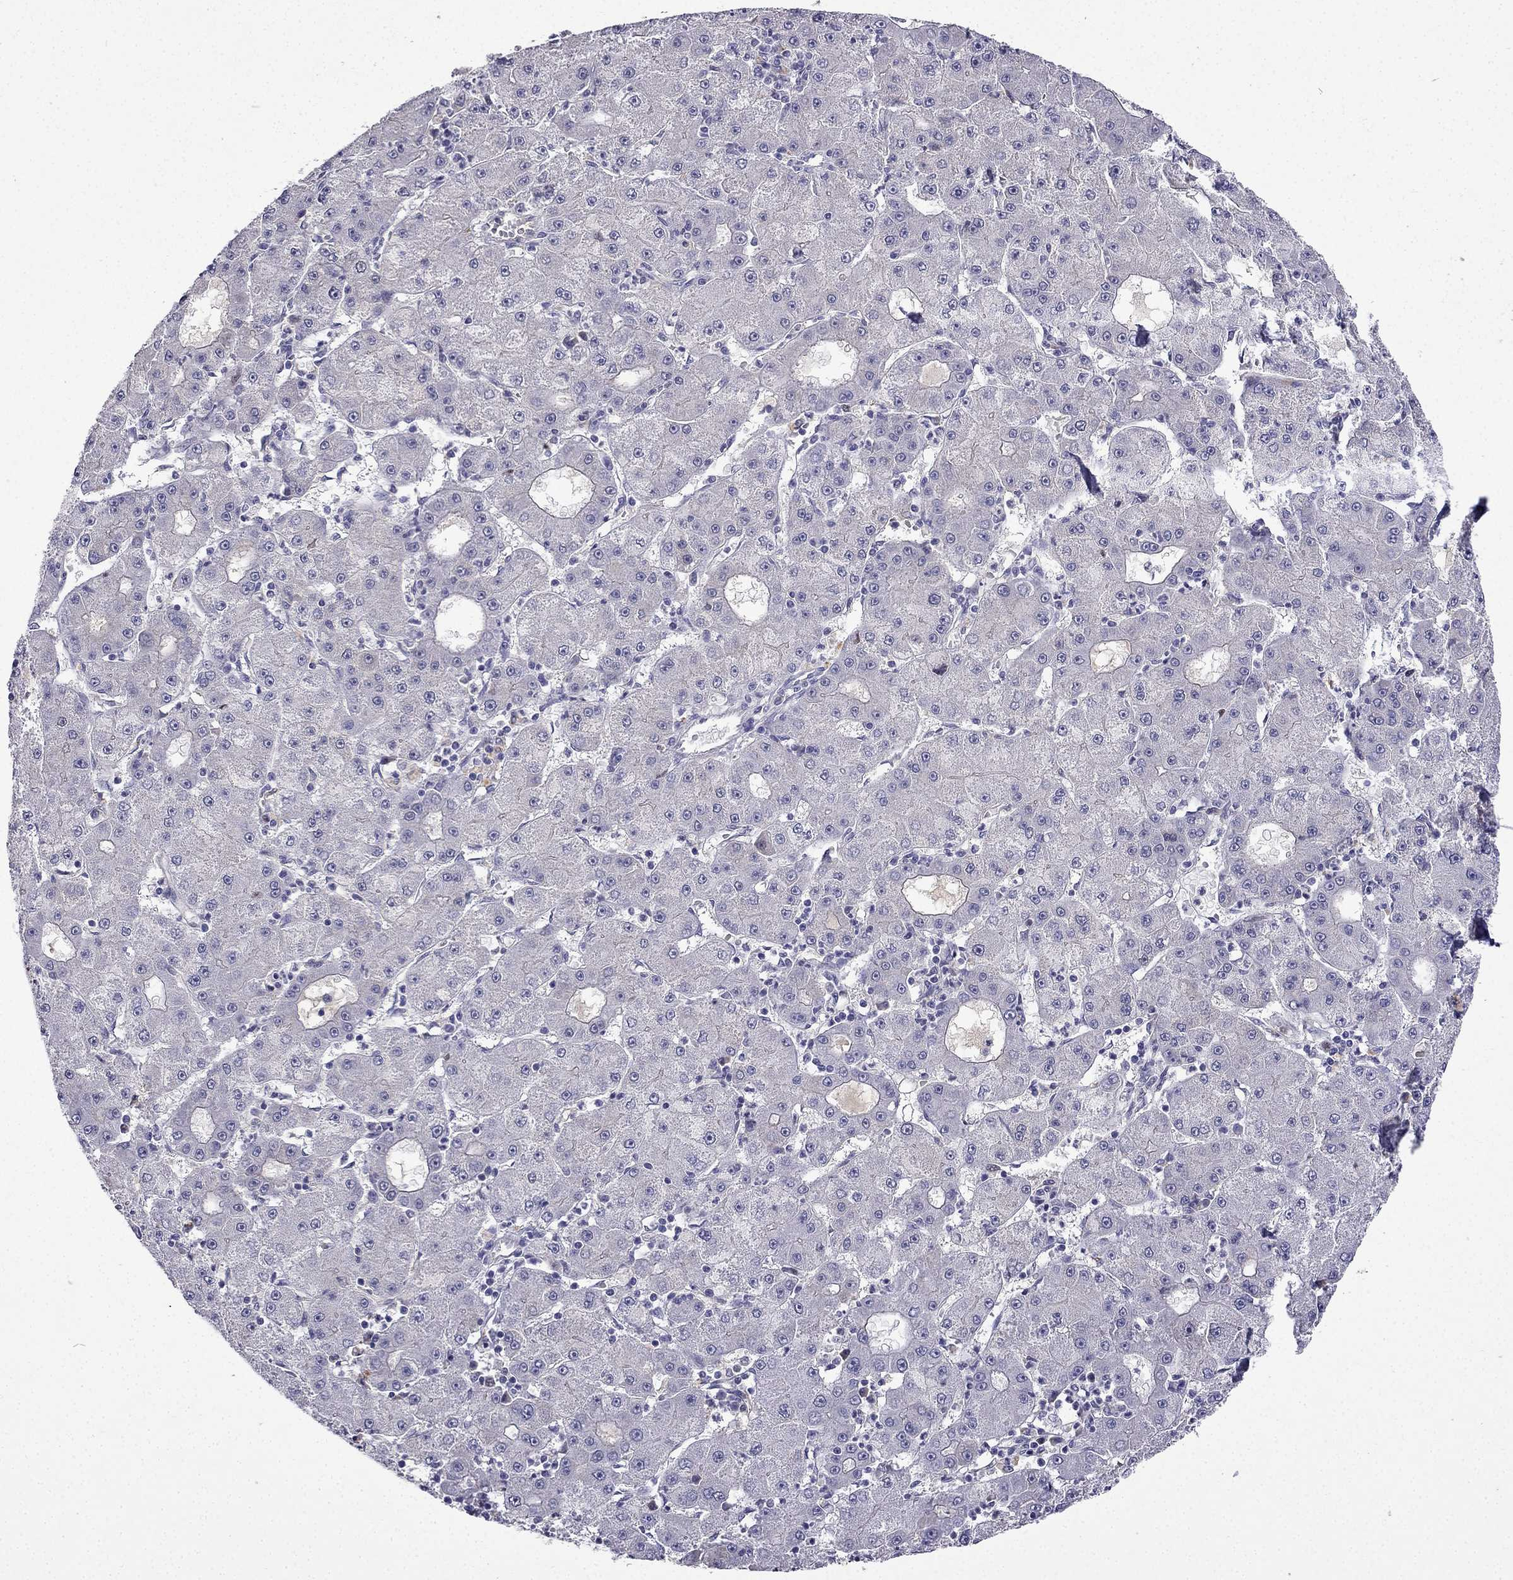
{"staining": {"intensity": "negative", "quantity": "none", "location": "none"}, "tissue": "liver cancer", "cell_type": "Tumor cells", "image_type": "cancer", "snomed": [{"axis": "morphology", "description": "Carcinoma, Hepatocellular, NOS"}, {"axis": "topography", "description": "Liver"}], "caption": "This is an IHC photomicrograph of liver cancer (hepatocellular carcinoma). There is no positivity in tumor cells.", "gene": "UHRF1", "patient": {"sex": "male", "age": 73}}